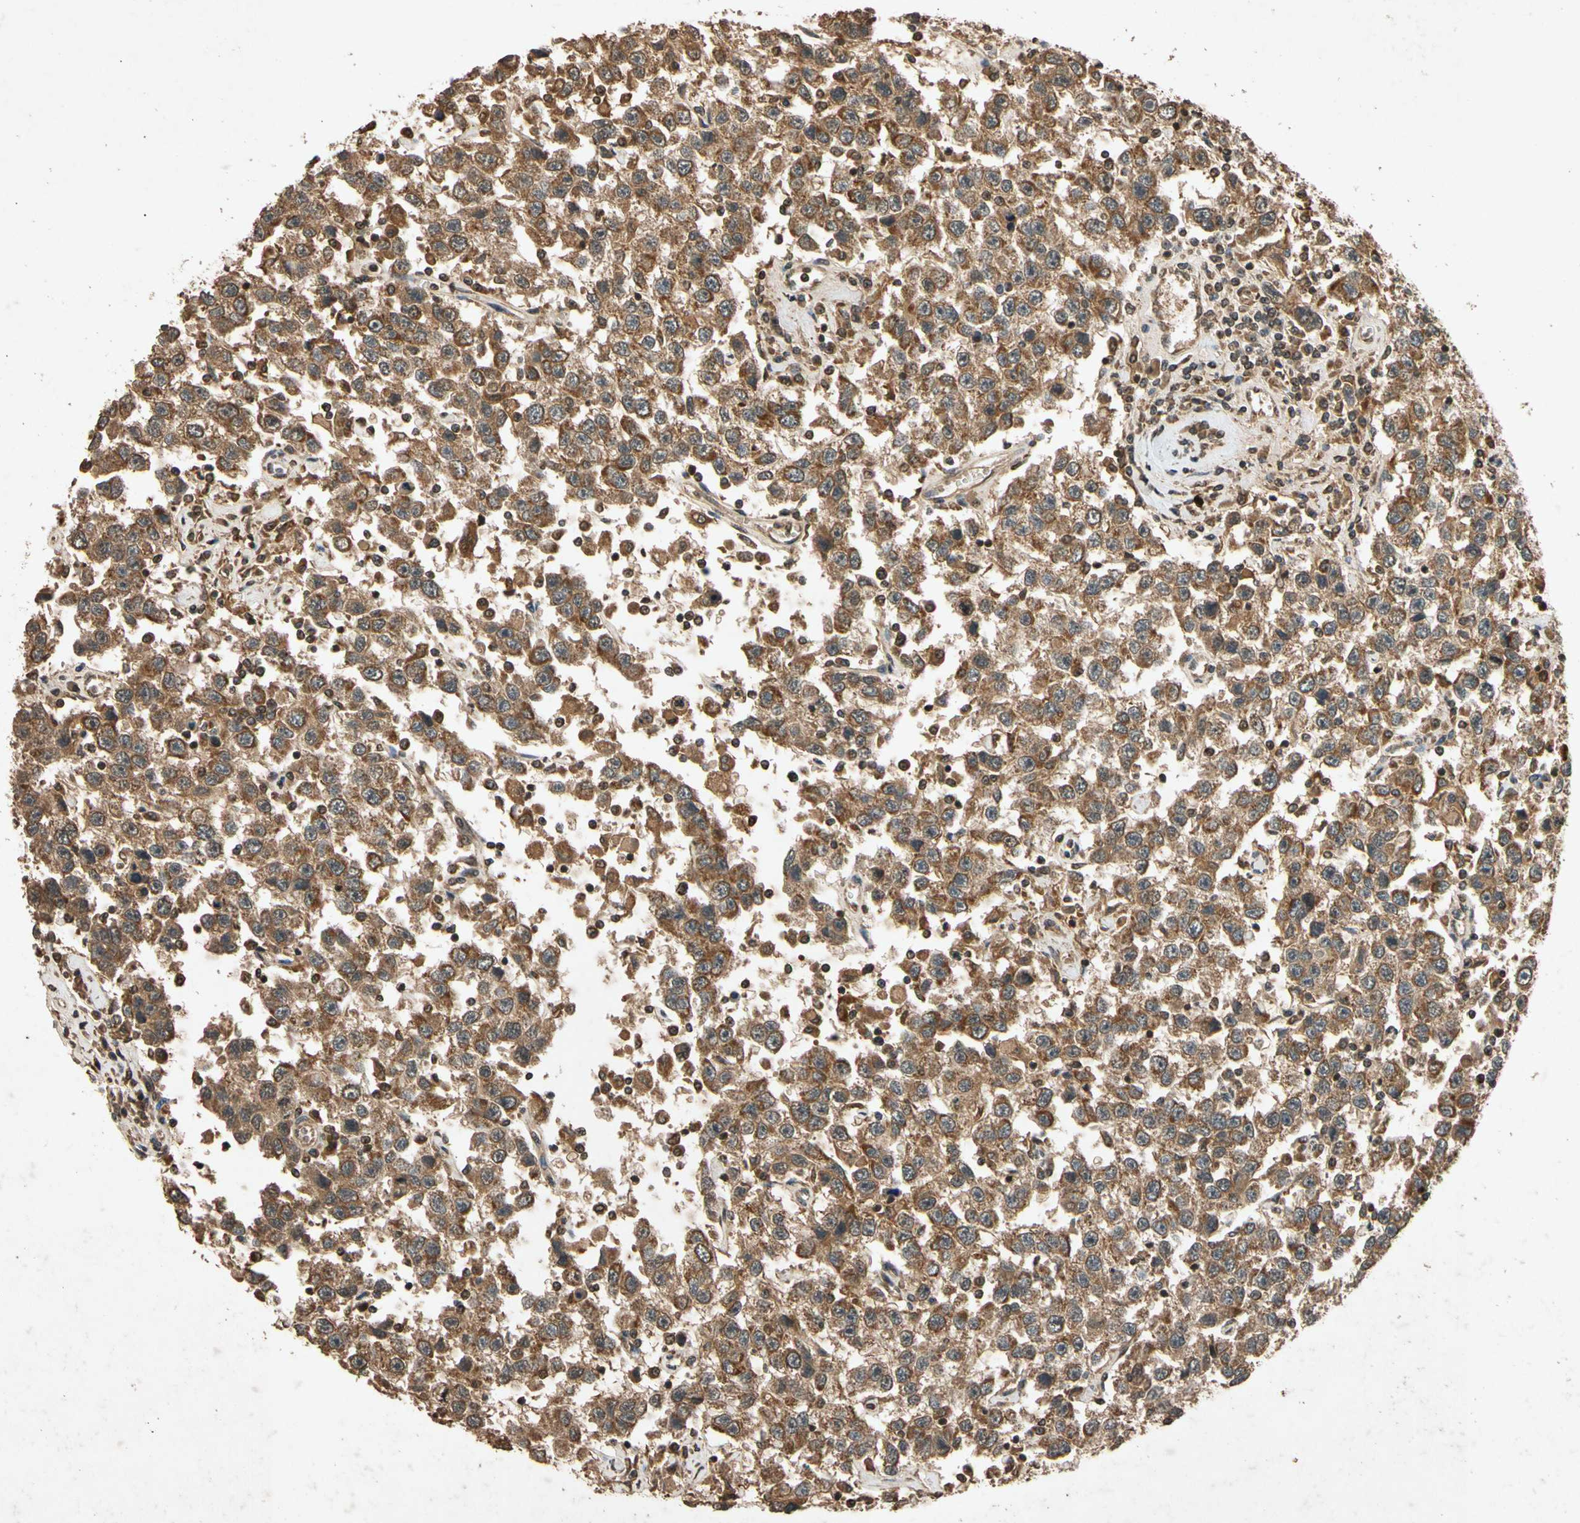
{"staining": {"intensity": "moderate", "quantity": ">75%", "location": "cytoplasmic/membranous"}, "tissue": "testis cancer", "cell_type": "Tumor cells", "image_type": "cancer", "snomed": [{"axis": "morphology", "description": "Seminoma, NOS"}, {"axis": "topography", "description": "Testis"}], "caption": "Testis seminoma tissue demonstrates moderate cytoplasmic/membranous staining in approximately >75% of tumor cells", "gene": "TXN2", "patient": {"sex": "male", "age": 41}}